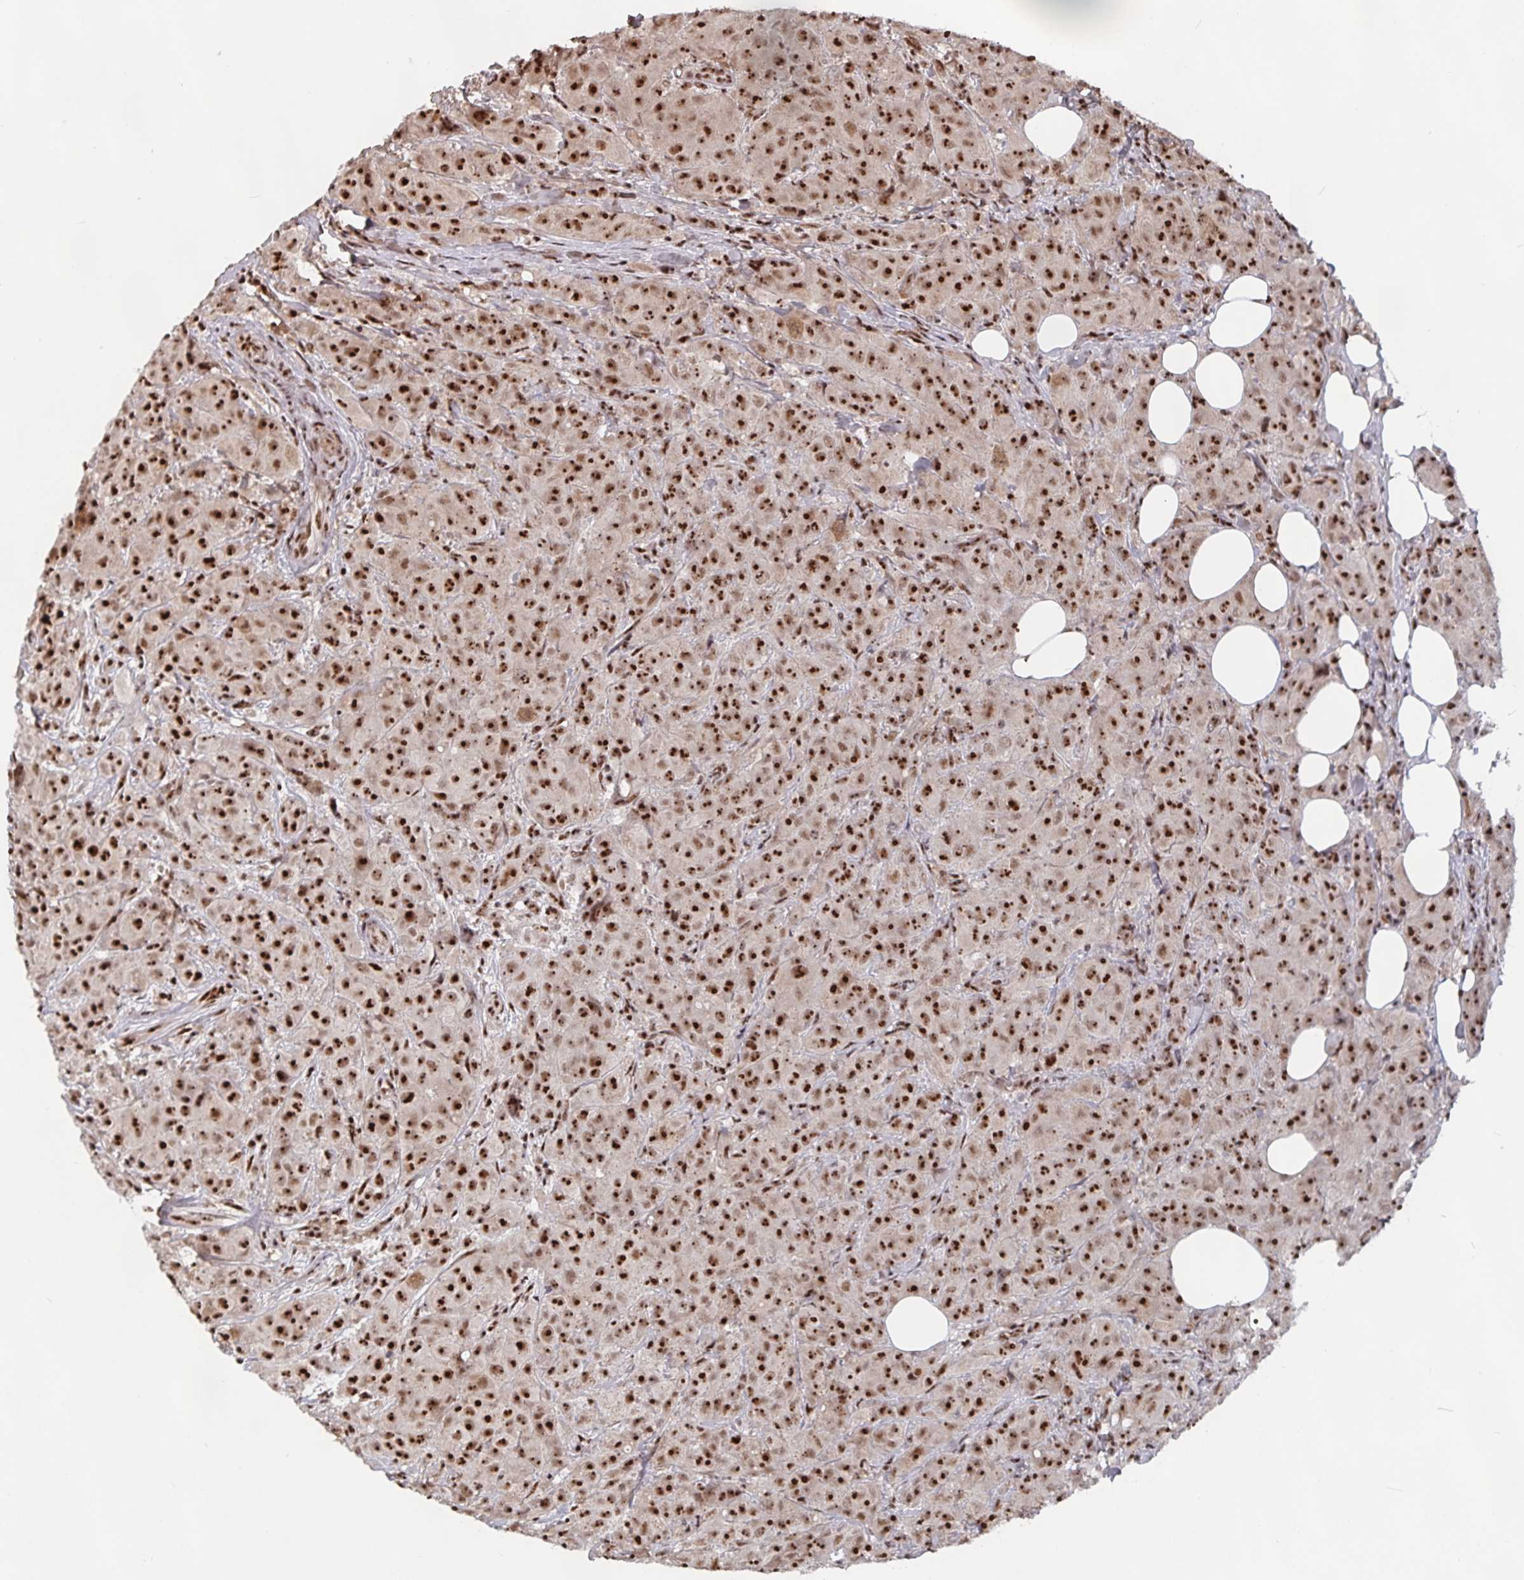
{"staining": {"intensity": "strong", "quantity": ">75%", "location": "nuclear"}, "tissue": "breast cancer", "cell_type": "Tumor cells", "image_type": "cancer", "snomed": [{"axis": "morphology", "description": "Normal tissue, NOS"}, {"axis": "morphology", "description": "Duct carcinoma"}, {"axis": "topography", "description": "Breast"}], "caption": "A high-resolution photomicrograph shows immunohistochemistry (IHC) staining of infiltrating ductal carcinoma (breast), which displays strong nuclear staining in approximately >75% of tumor cells.", "gene": "LAS1L", "patient": {"sex": "female", "age": 43}}